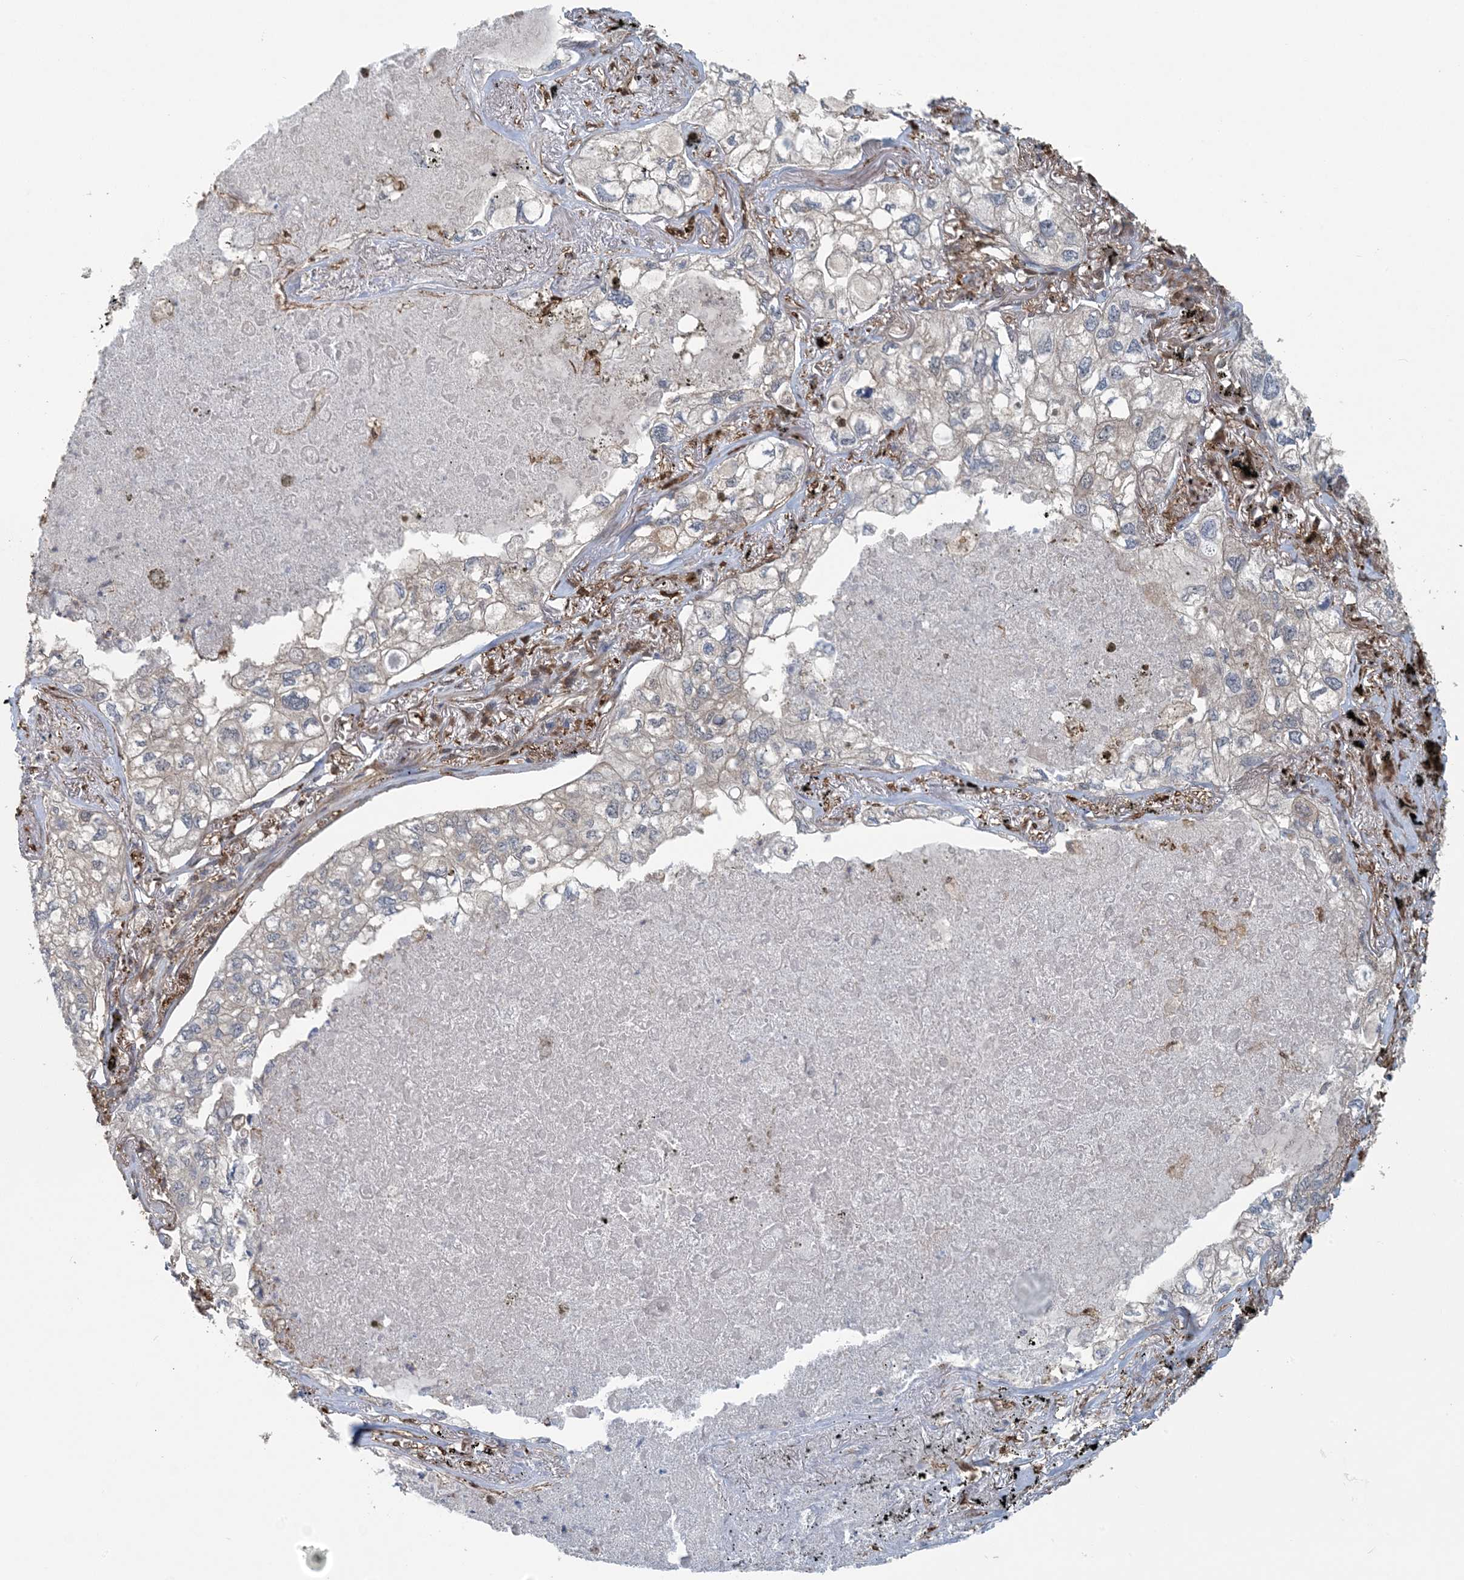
{"staining": {"intensity": "negative", "quantity": "none", "location": "none"}, "tissue": "lung cancer", "cell_type": "Tumor cells", "image_type": "cancer", "snomed": [{"axis": "morphology", "description": "Adenocarcinoma, NOS"}, {"axis": "topography", "description": "Lung"}], "caption": "A photomicrograph of lung adenocarcinoma stained for a protein reveals no brown staining in tumor cells.", "gene": "HIKESHI", "patient": {"sex": "male", "age": 65}}